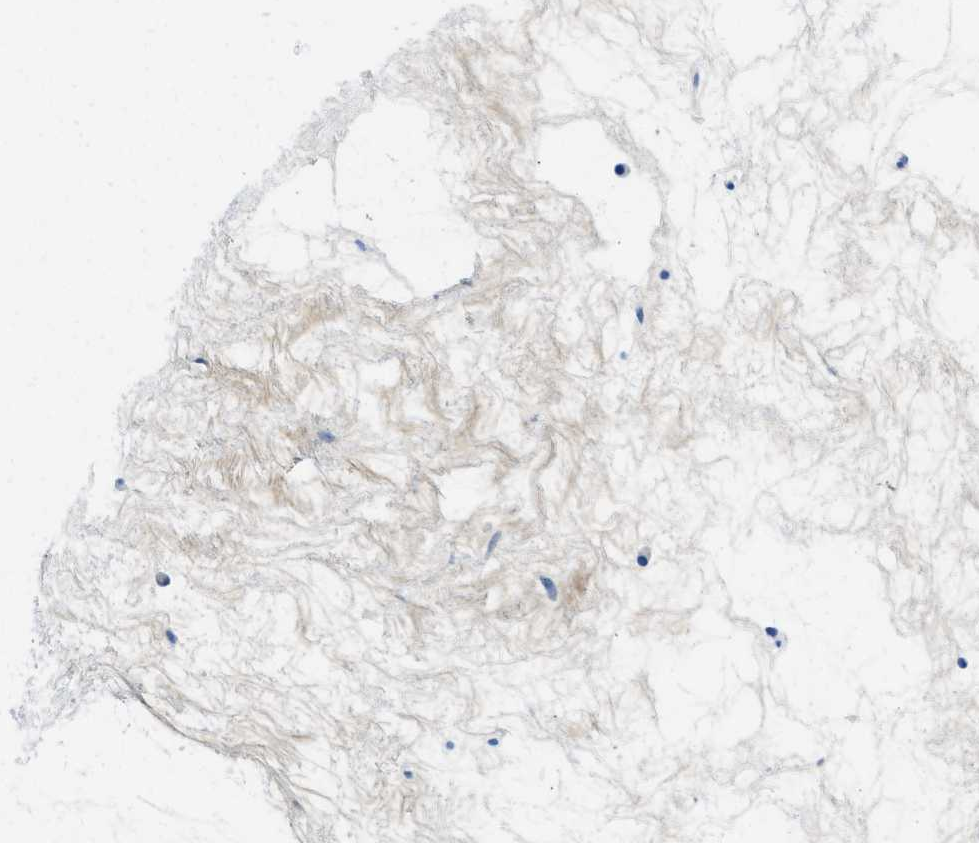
{"staining": {"intensity": "negative", "quantity": "none", "location": "none"}, "tissue": "nasopharynx", "cell_type": "Respiratory epithelial cells", "image_type": "normal", "snomed": [{"axis": "morphology", "description": "Normal tissue, NOS"}, {"axis": "morphology", "description": "Inflammation, NOS"}, {"axis": "topography", "description": "Nasopharynx"}], "caption": "A photomicrograph of human nasopharynx is negative for staining in respiratory epithelial cells.", "gene": "COL3A1", "patient": {"sex": "male", "age": 48}}